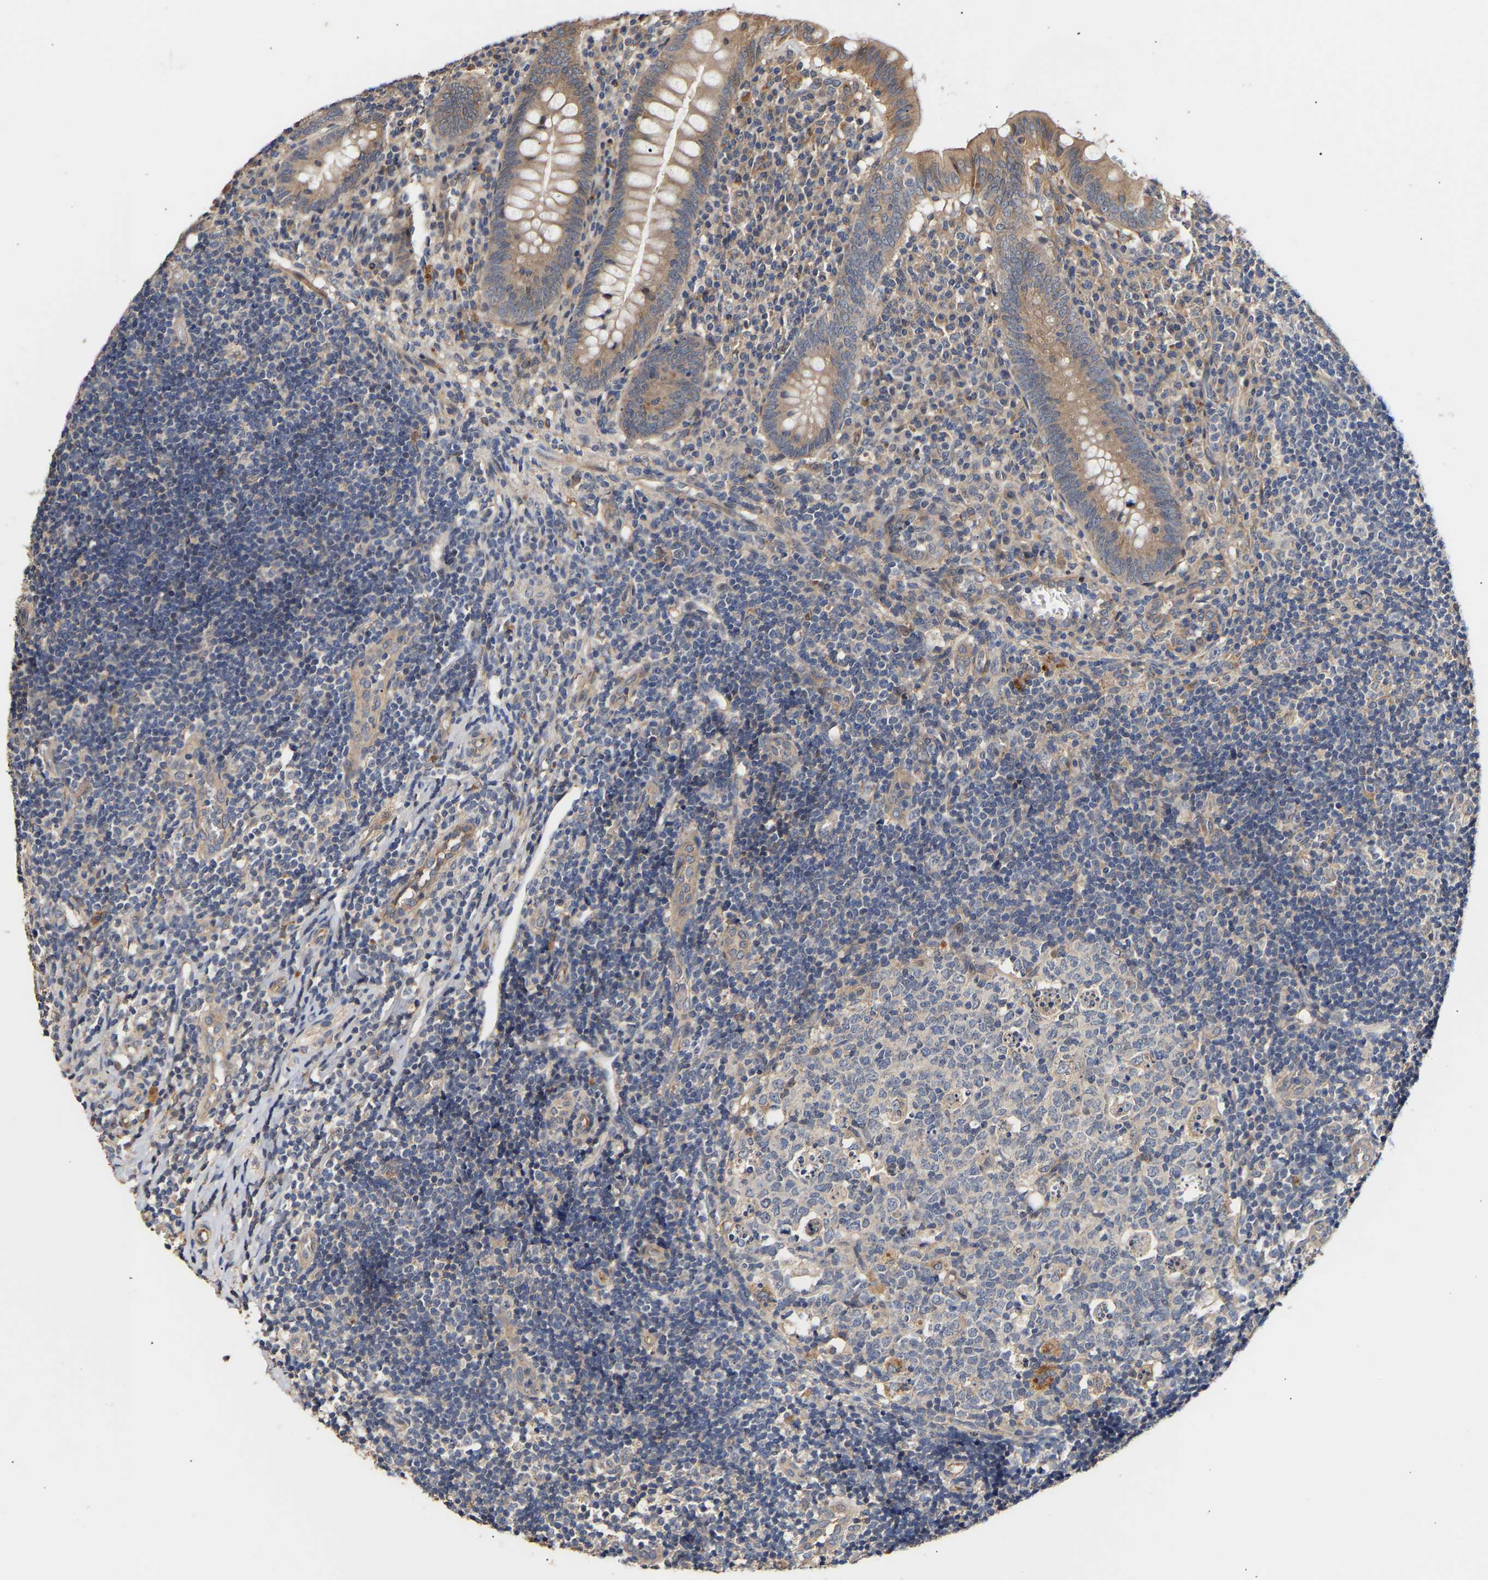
{"staining": {"intensity": "moderate", "quantity": ">75%", "location": "cytoplasmic/membranous"}, "tissue": "appendix", "cell_type": "Glandular cells", "image_type": "normal", "snomed": [{"axis": "morphology", "description": "Normal tissue, NOS"}, {"axis": "topography", "description": "Appendix"}], "caption": "Benign appendix exhibits moderate cytoplasmic/membranous staining in about >75% of glandular cells, visualized by immunohistochemistry.", "gene": "KASH5", "patient": {"sex": "male", "age": 8}}